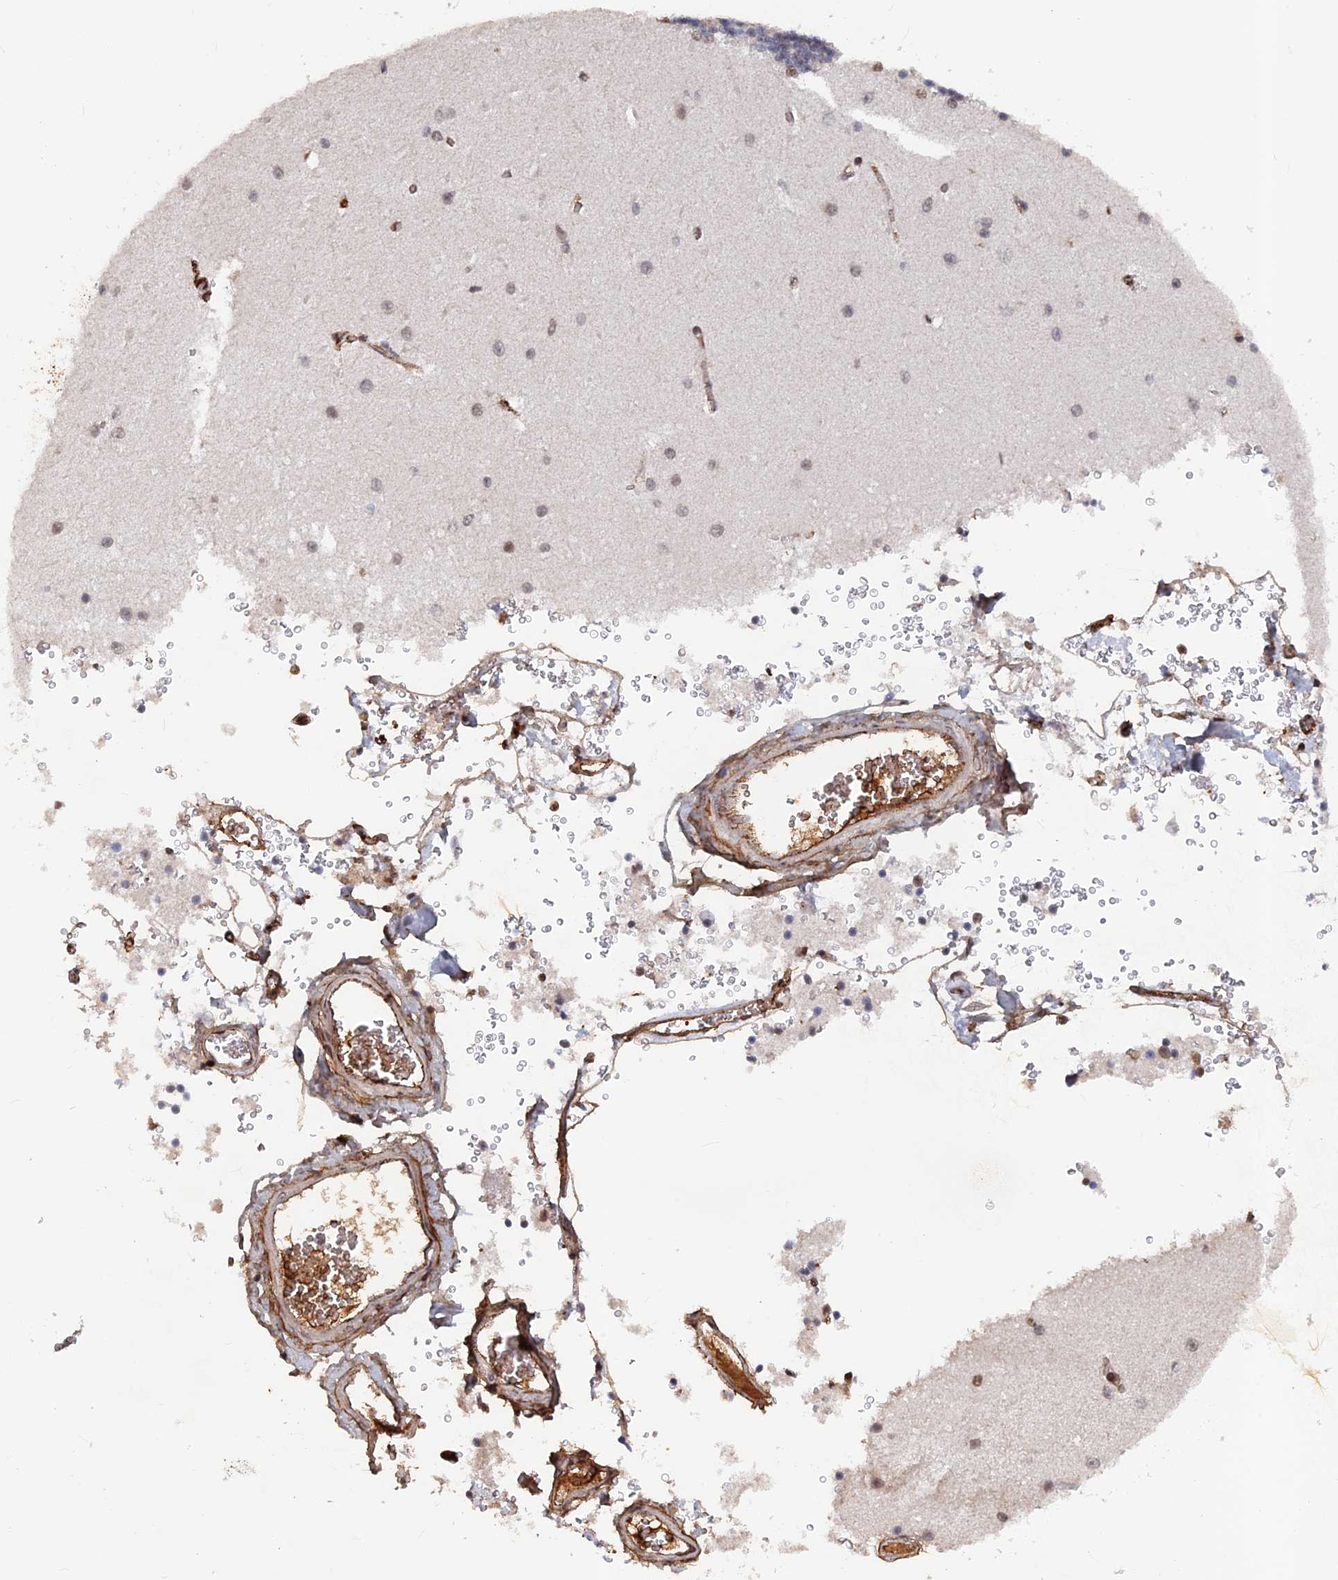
{"staining": {"intensity": "negative", "quantity": "none", "location": "none"}, "tissue": "cerebellum", "cell_type": "Cells in granular layer", "image_type": "normal", "snomed": [{"axis": "morphology", "description": "Normal tissue, NOS"}, {"axis": "topography", "description": "Cerebellum"}], "caption": "High power microscopy image of an IHC photomicrograph of benign cerebellum, revealing no significant expression in cells in granular layer.", "gene": "SH3D21", "patient": {"sex": "male", "age": 37}}